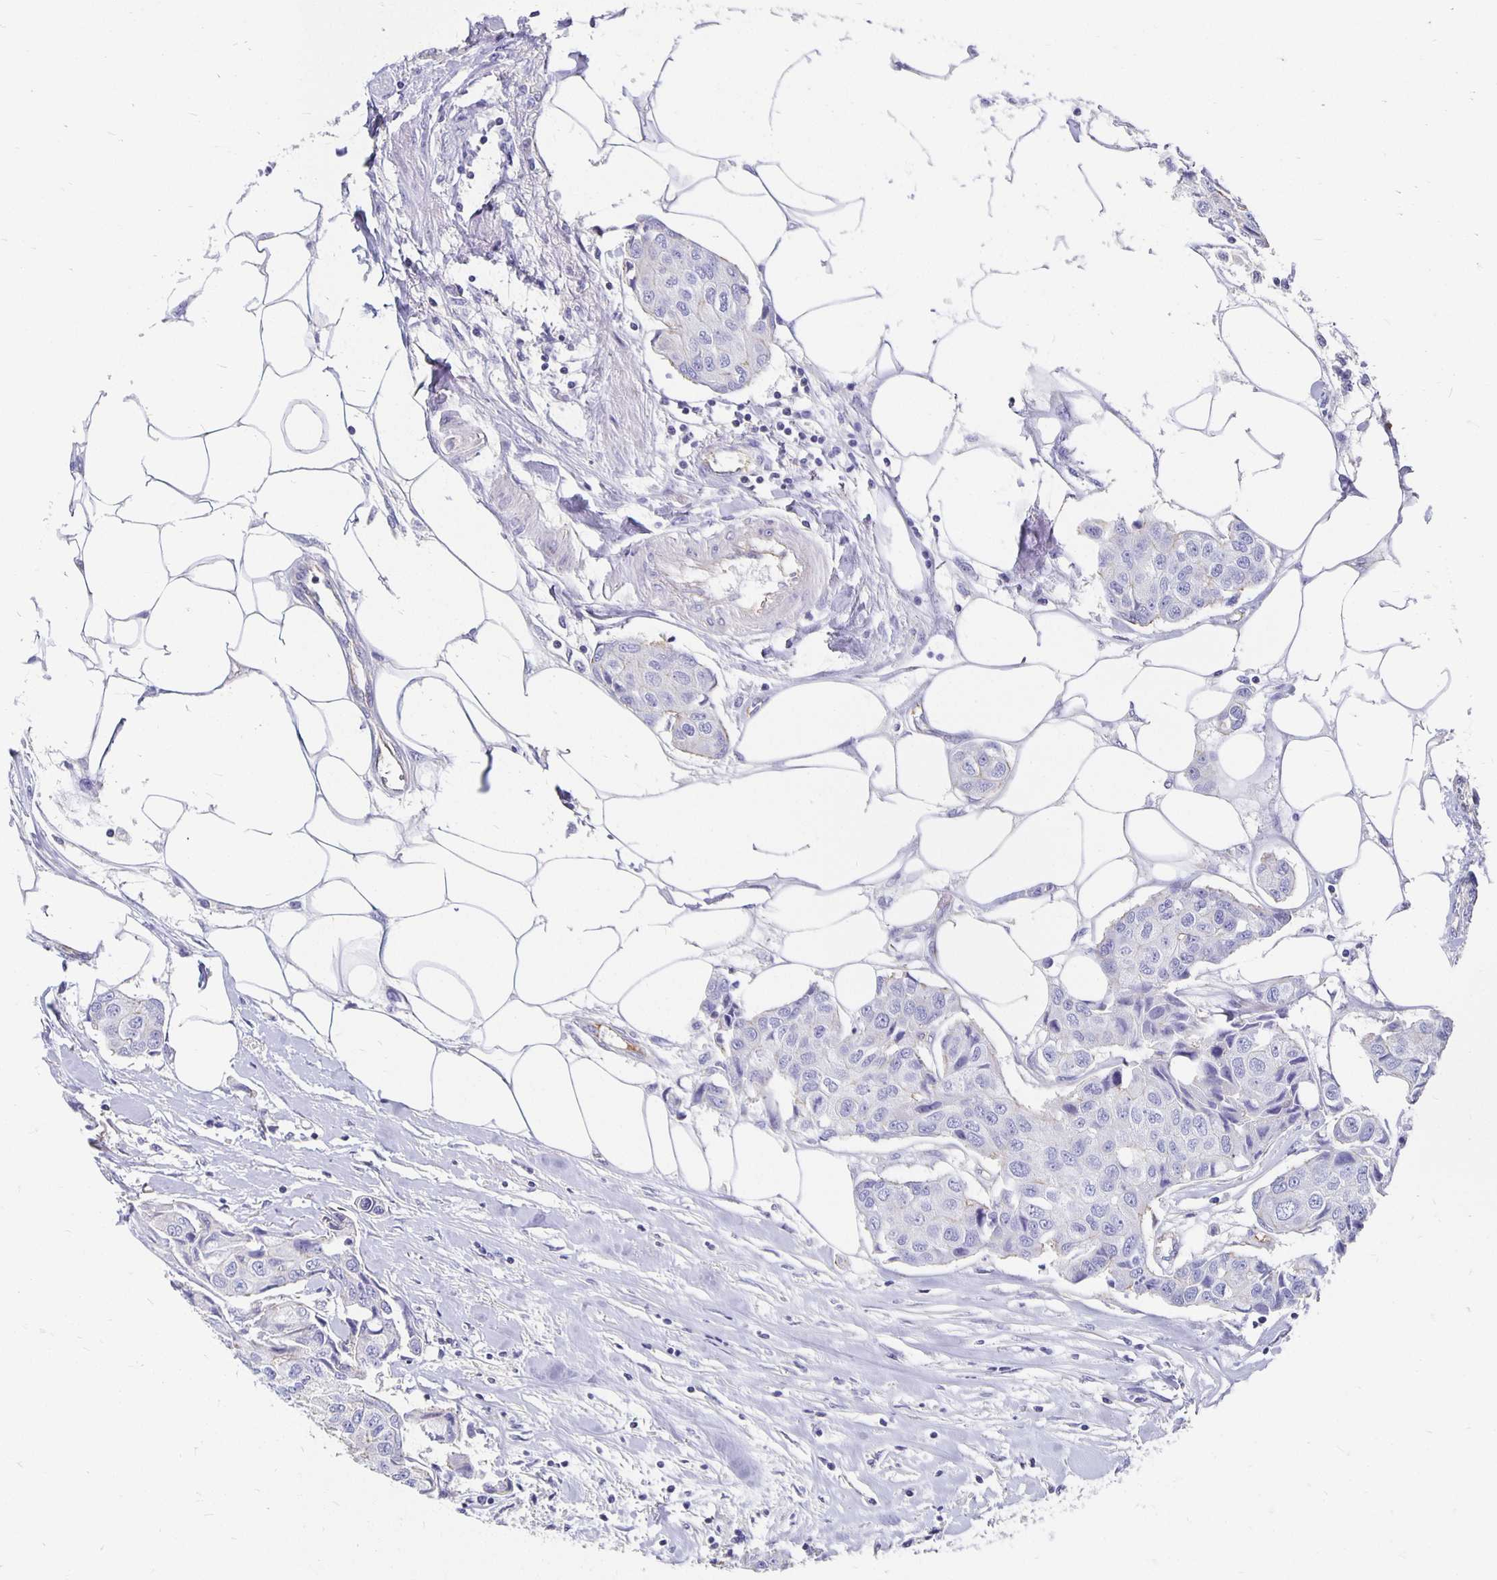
{"staining": {"intensity": "negative", "quantity": "none", "location": "none"}, "tissue": "breast cancer", "cell_type": "Tumor cells", "image_type": "cancer", "snomed": [{"axis": "morphology", "description": "Duct carcinoma"}, {"axis": "topography", "description": "Breast"}, {"axis": "topography", "description": "Lymph node"}], "caption": "Immunohistochemical staining of breast invasive ductal carcinoma shows no significant staining in tumor cells.", "gene": "APOB", "patient": {"sex": "female", "age": 80}}